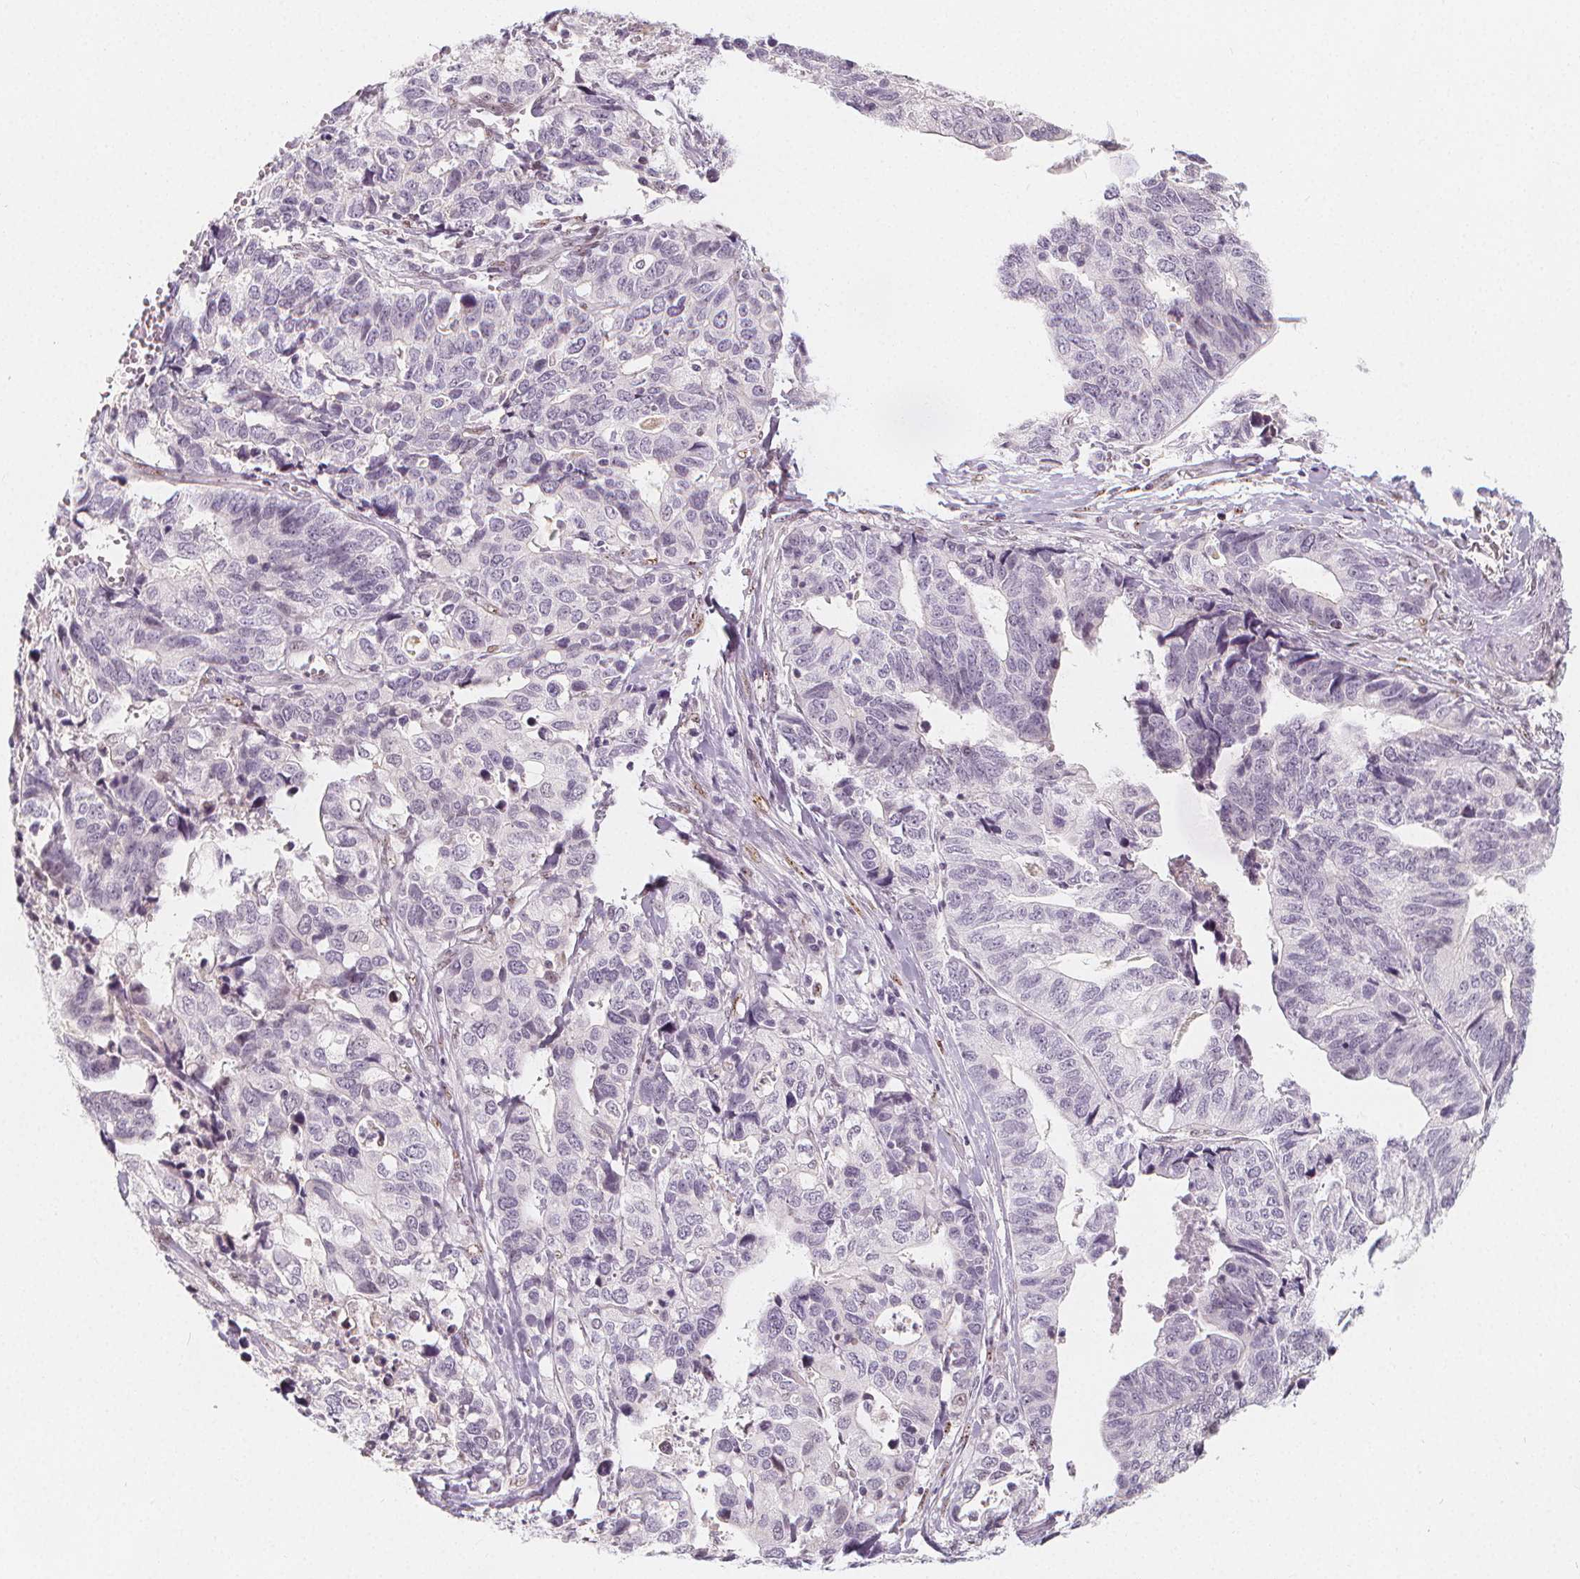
{"staining": {"intensity": "negative", "quantity": "none", "location": "none"}, "tissue": "stomach cancer", "cell_type": "Tumor cells", "image_type": "cancer", "snomed": [{"axis": "morphology", "description": "Adenocarcinoma, NOS"}, {"axis": "topography", "description": "Stomach, upper"}], "caption": "This is an IHC micrograph of stomach cancer. There is no staining in tumor cells.", "gene": "DRC3", "patient": {"sex": "female", "age": 67}}